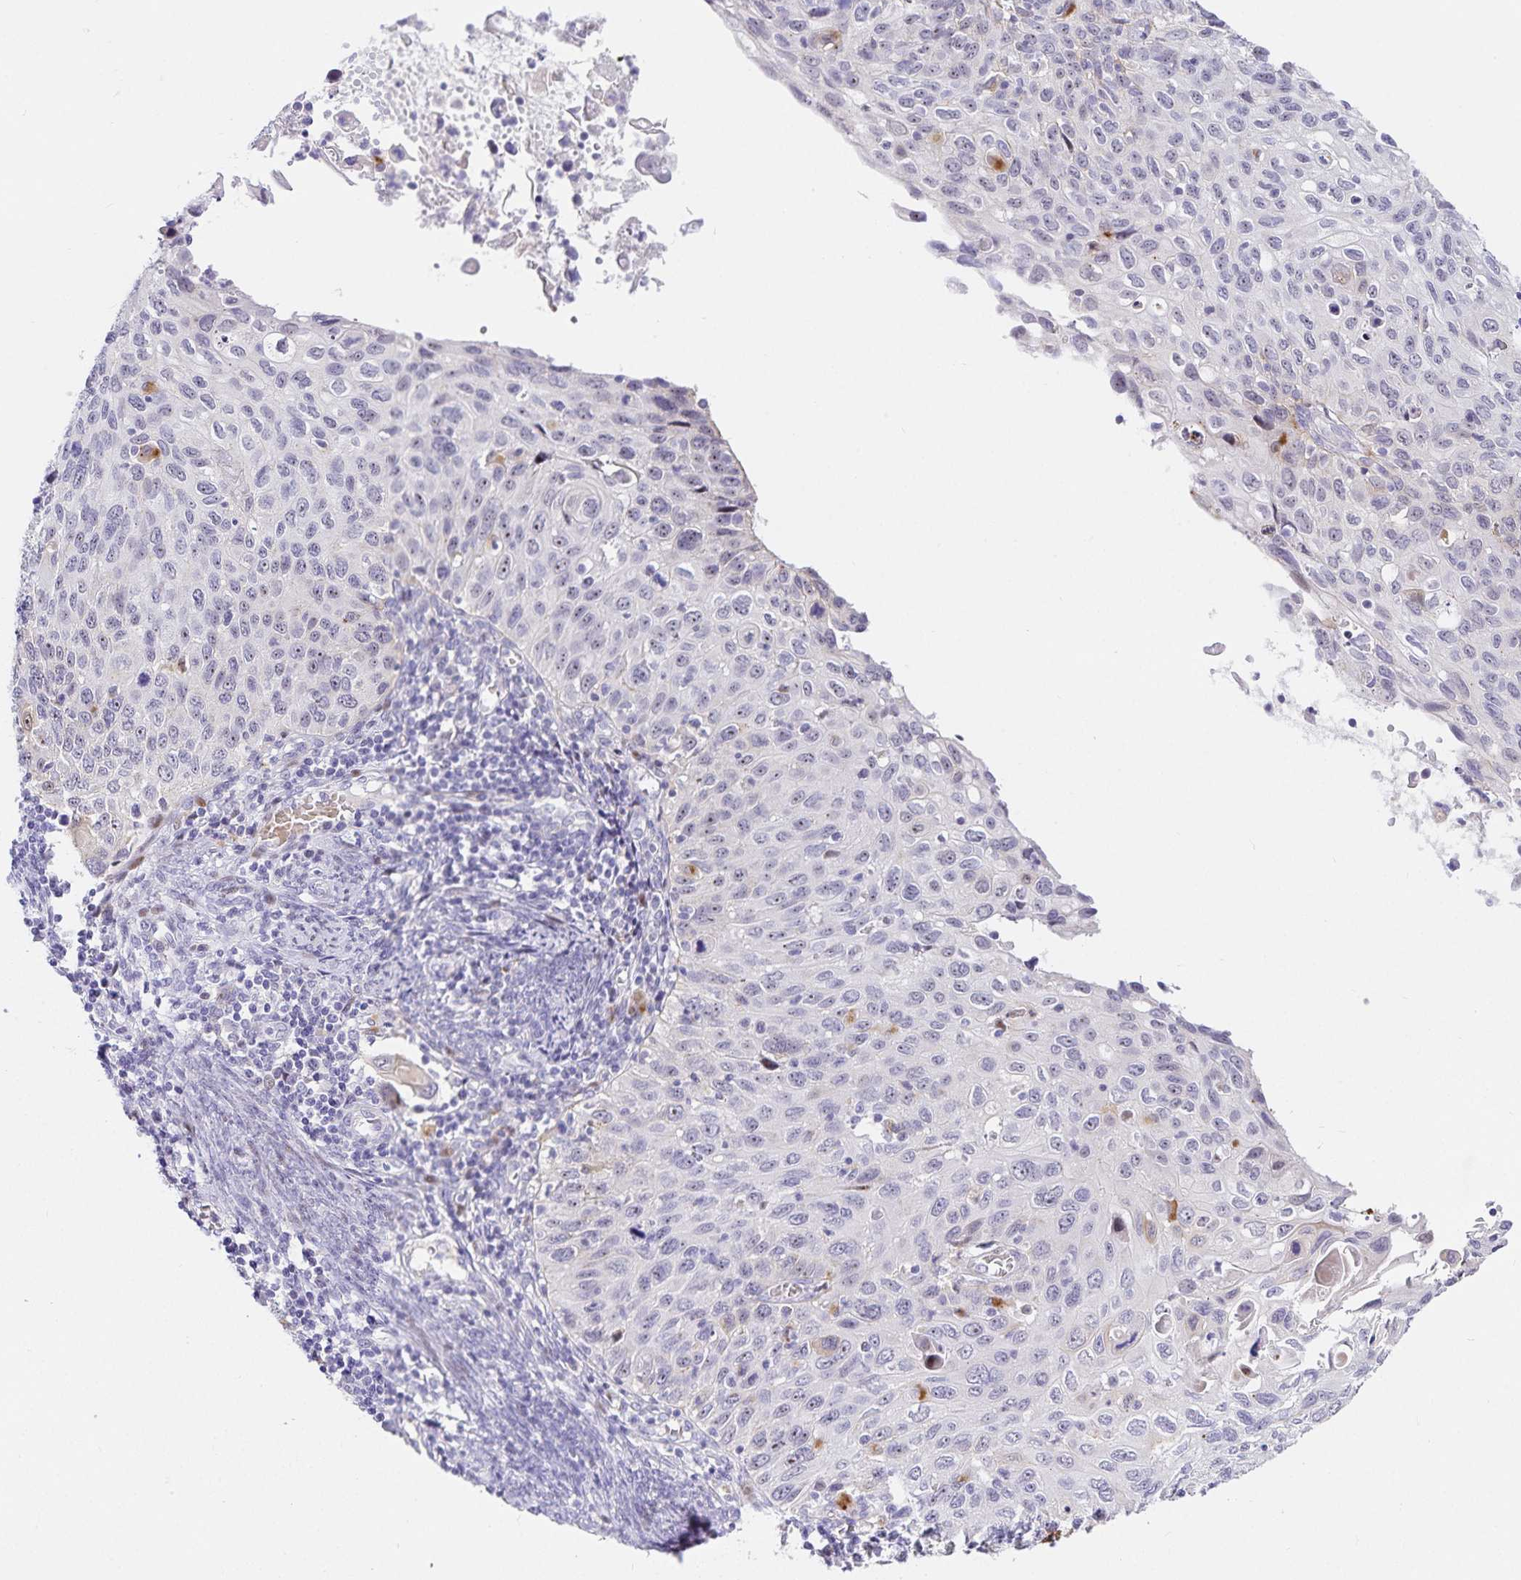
{"staining": {"intensity": "negative", "quantity": "none", "location": "none"}, "tissue": "cervical cancer", "cell_type": "Tumor cells", "image_type": "cancer", "snomed": [{"axis": "morphology", "description": "Squamous cell carcinoma, NOS"}, {"axis": "topography", "description": "Cervix"}], "caption": "The micrograph demonstrates no significant expression in tumor cells of cervical squamous cell carcinoma.", "gene": "KBTBD13", "patient": {"sex": "female", "age": 70}}